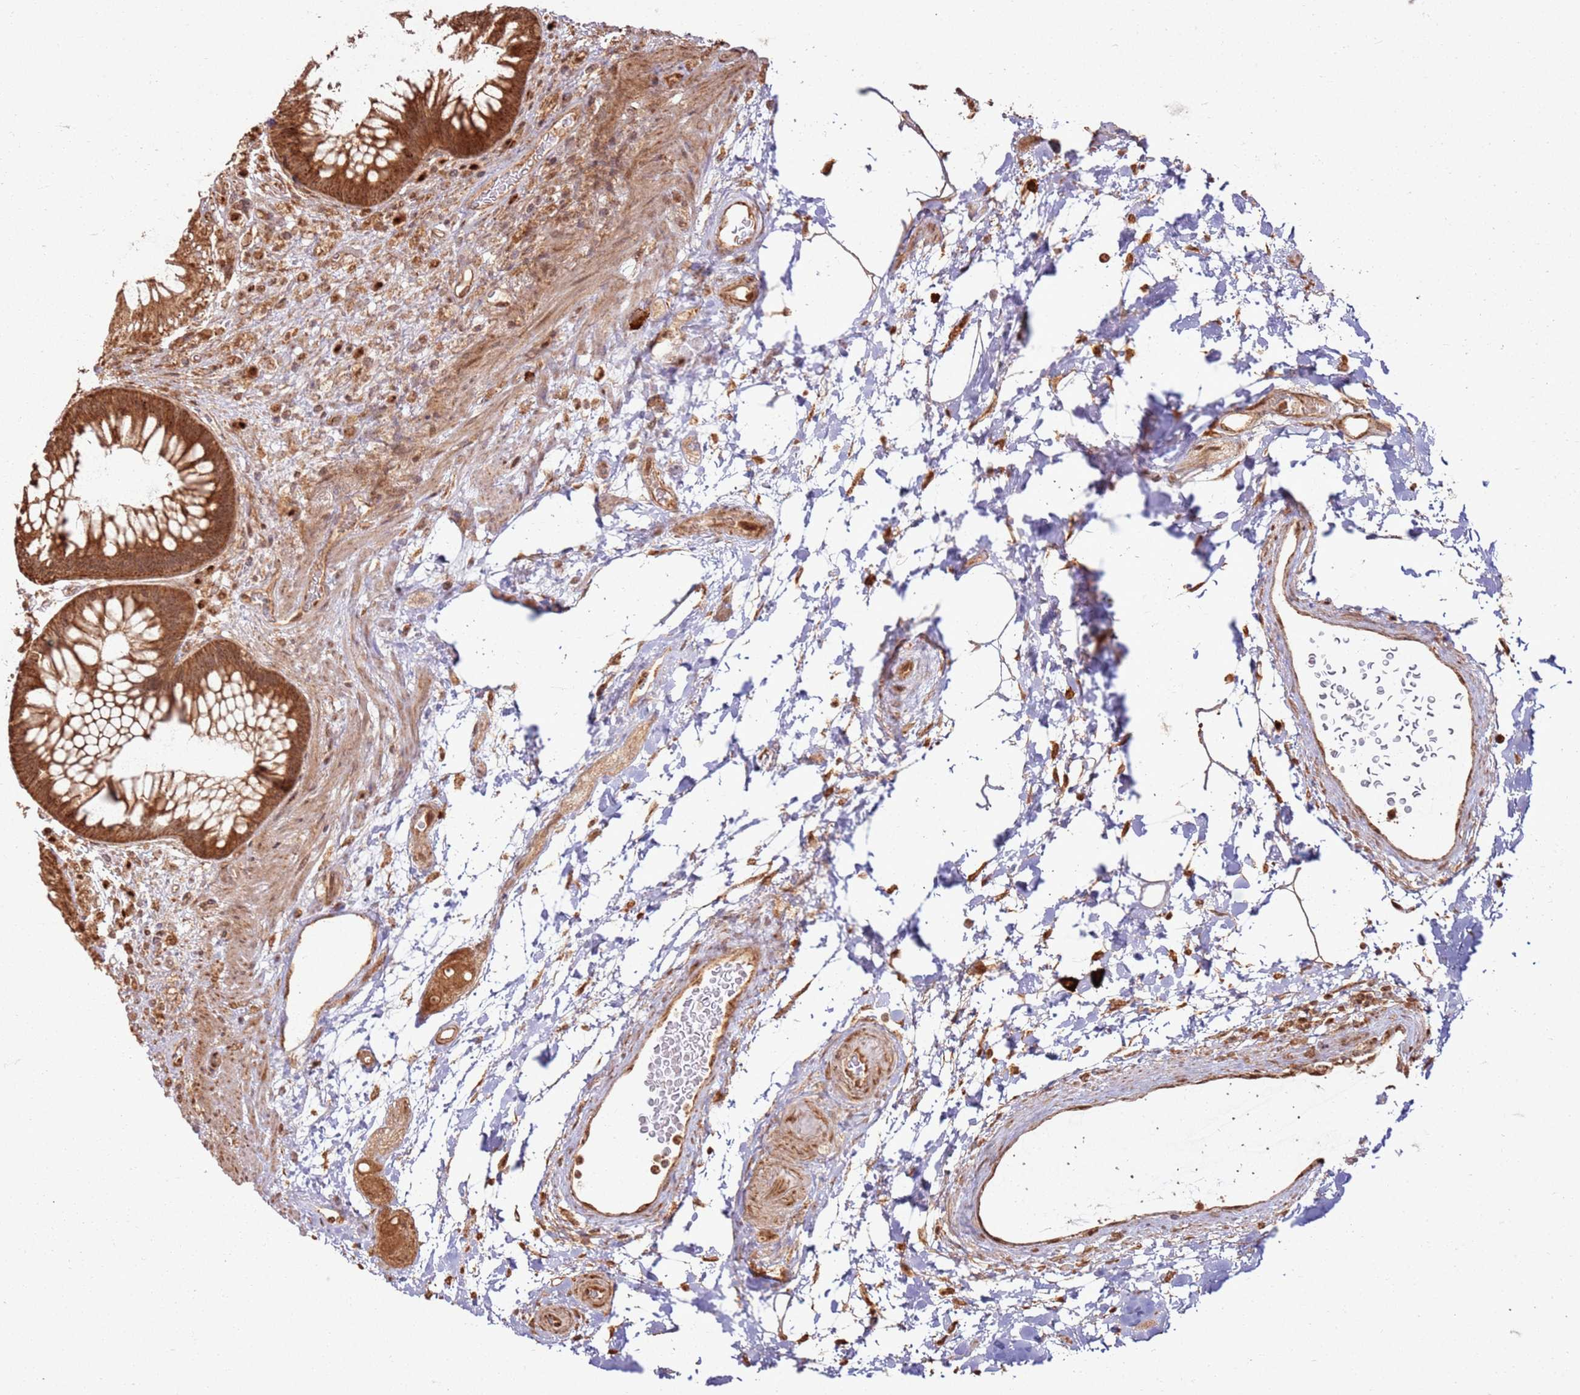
{"staining": {"intensity": "strong", "quantity": ">75%", "location": "cytoplasmic/membranous,nuclear"}, "tissue": "rectum", "cell_type": "Glandular cells", "image_type": "normal", "snomed": [{"axis": "morphology", "description": "Normal tissue, NOS"}, {"axis": "topography", "description": "Rectum"}], "caption": "DAB immunohistochemical staining of benign human rectum displays strong cytoplasmic/membranous,nuclear protein staining in about >75% of glandular cells. The staining was performed using DAB (3,3'-diaminobenzidine) to visualize the protein expression in brown, while the nuclei were stained in blue with hematoxylin (Magnification: 20x).", "gene": "TBC1D13", "patient": {"sex": "male", "age": 51}}